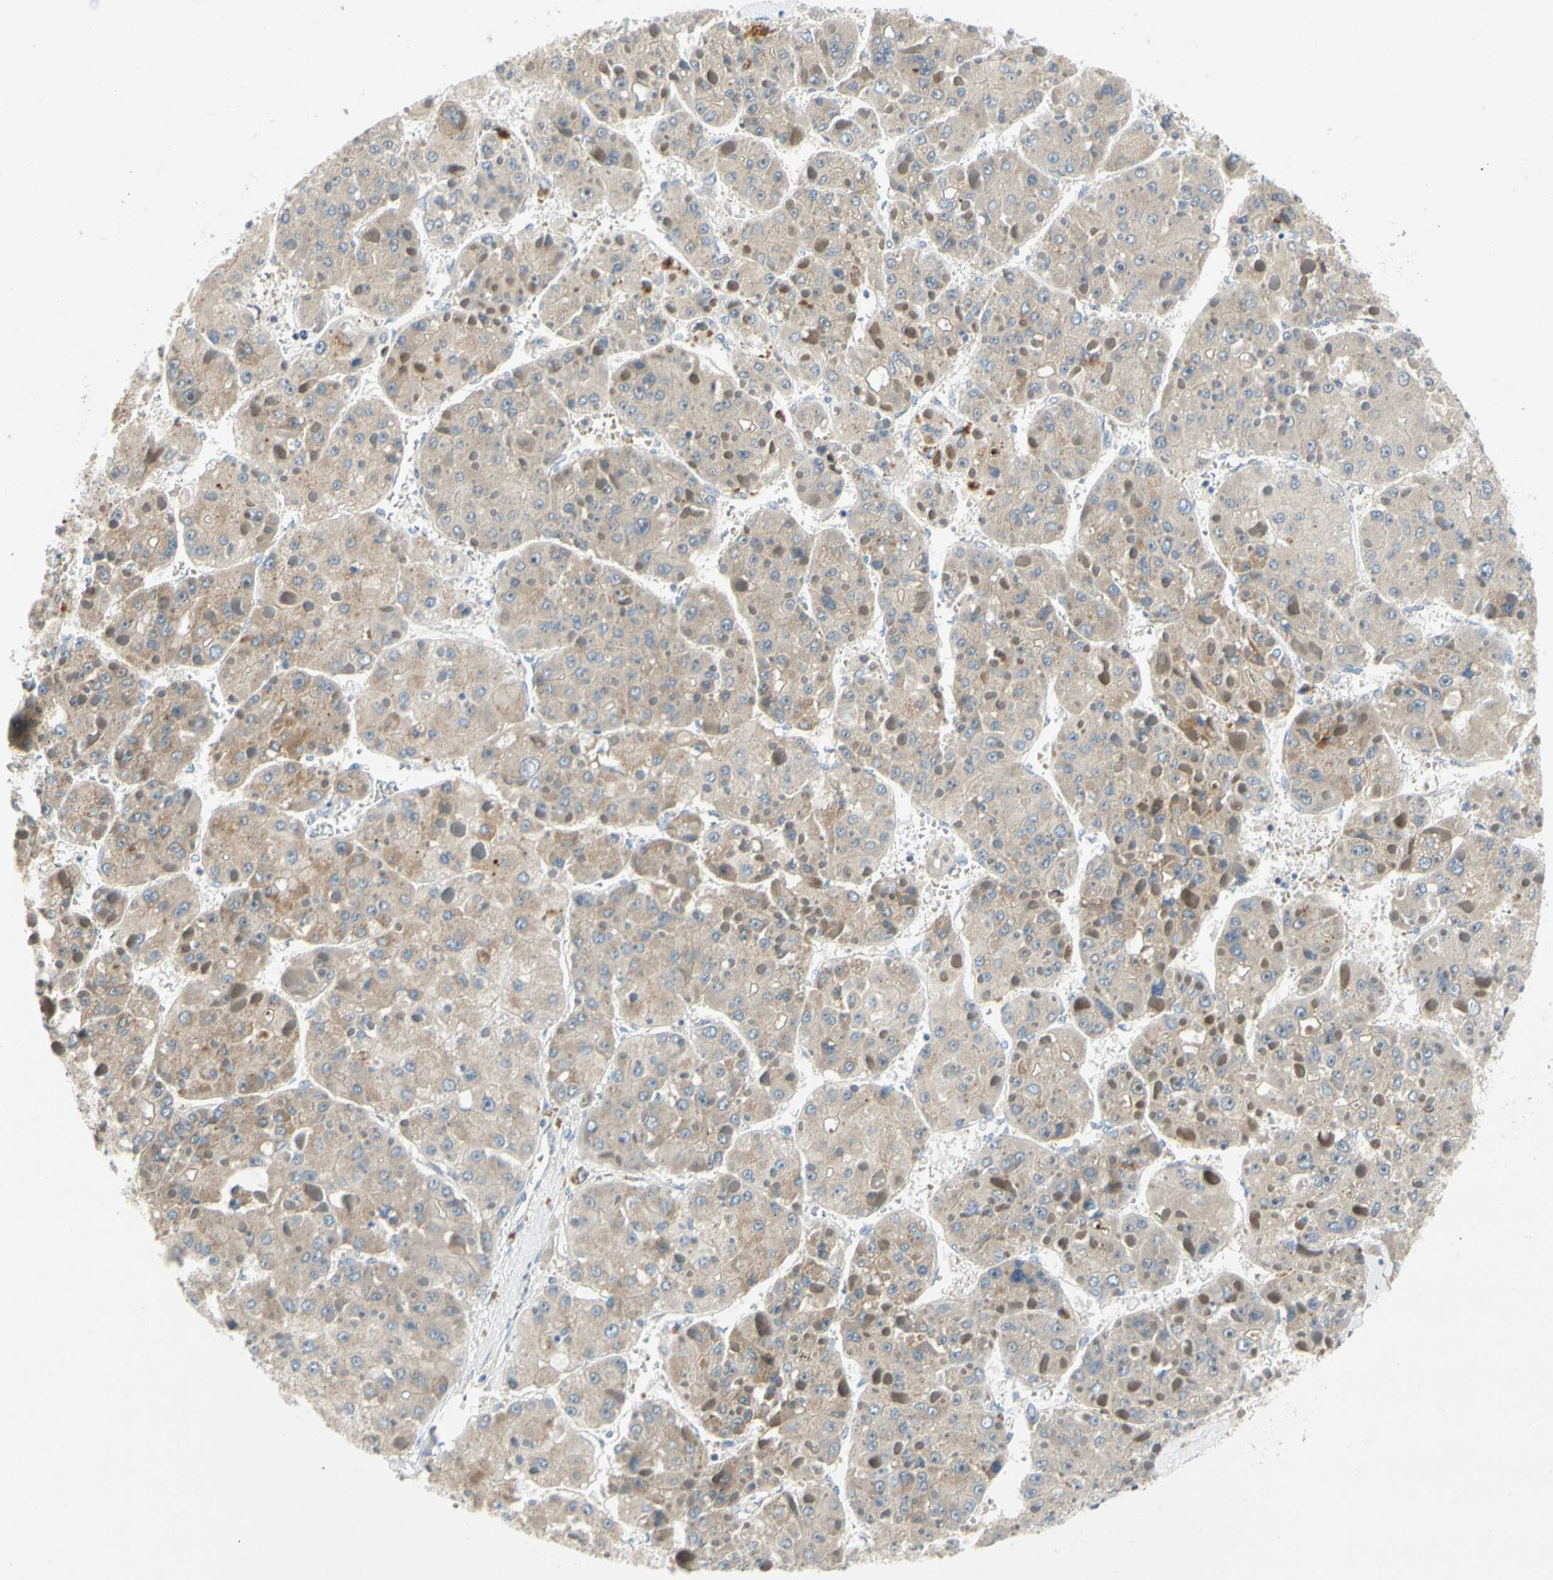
{"staining": {"intensity": "moderate", "quantity": ">75%", "location": "cytoplasmic/membranous"}, "tissue": "liver cancer", "cell_type": "Tumor cells", "image_type": "cancer", "snomed": [{"axis": "morphology", "description": "Carcinoma, Hepatocellular, NOS"}, {"axis": "topography", "description": "Liver"}], "caption": "IHC (DAB) staining of human liver hepatocellular carcinoma shows moderate cytoplasmic/membranous protein staining in about >75% of tumor cells.", "gene": "KLHDC8B", "patient": {"sex": "female", "age": 73}}